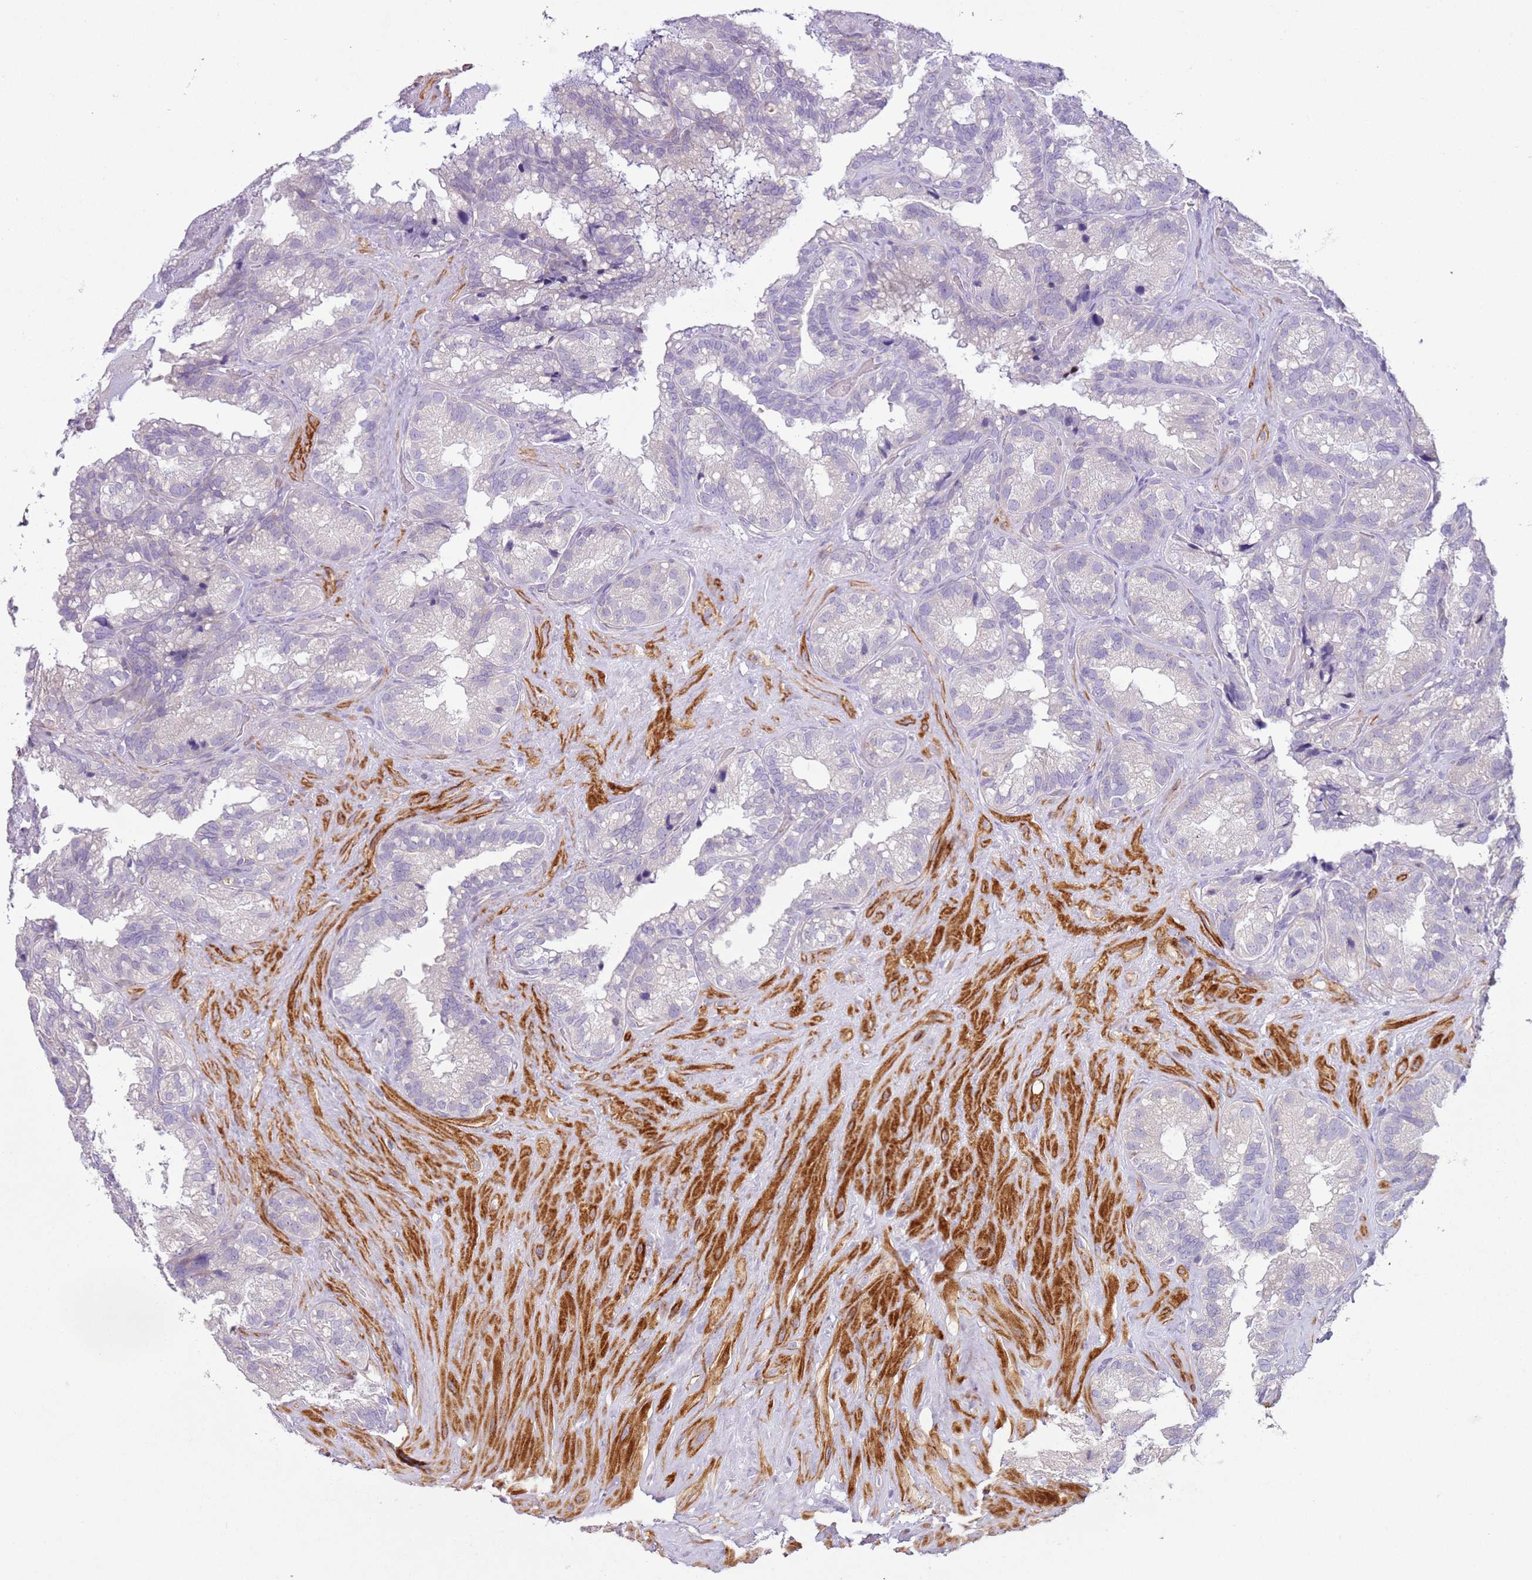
{"staining": {"intensity": "negative", "quantity": "none", "location": "none"}, "tissue": "seminal vesicle", "cell_type": "Glandular cells", "image_type": "normal", "snomed": [{"axis": "morphology", "description": "Normal tissue, NOS"}, {"axis": "topography", "description": "Prostate"}, {"axis": "topography", "description": "Seminal veicle"}], "caption": "This image is of normal seminal vesicle stained with IHC to label a protein in brown with the nuclei are counter-stained blue. There is no expression in glandular cells.", "gene": "ZNF239", "patient": {"sex": "male", "age": 68}}